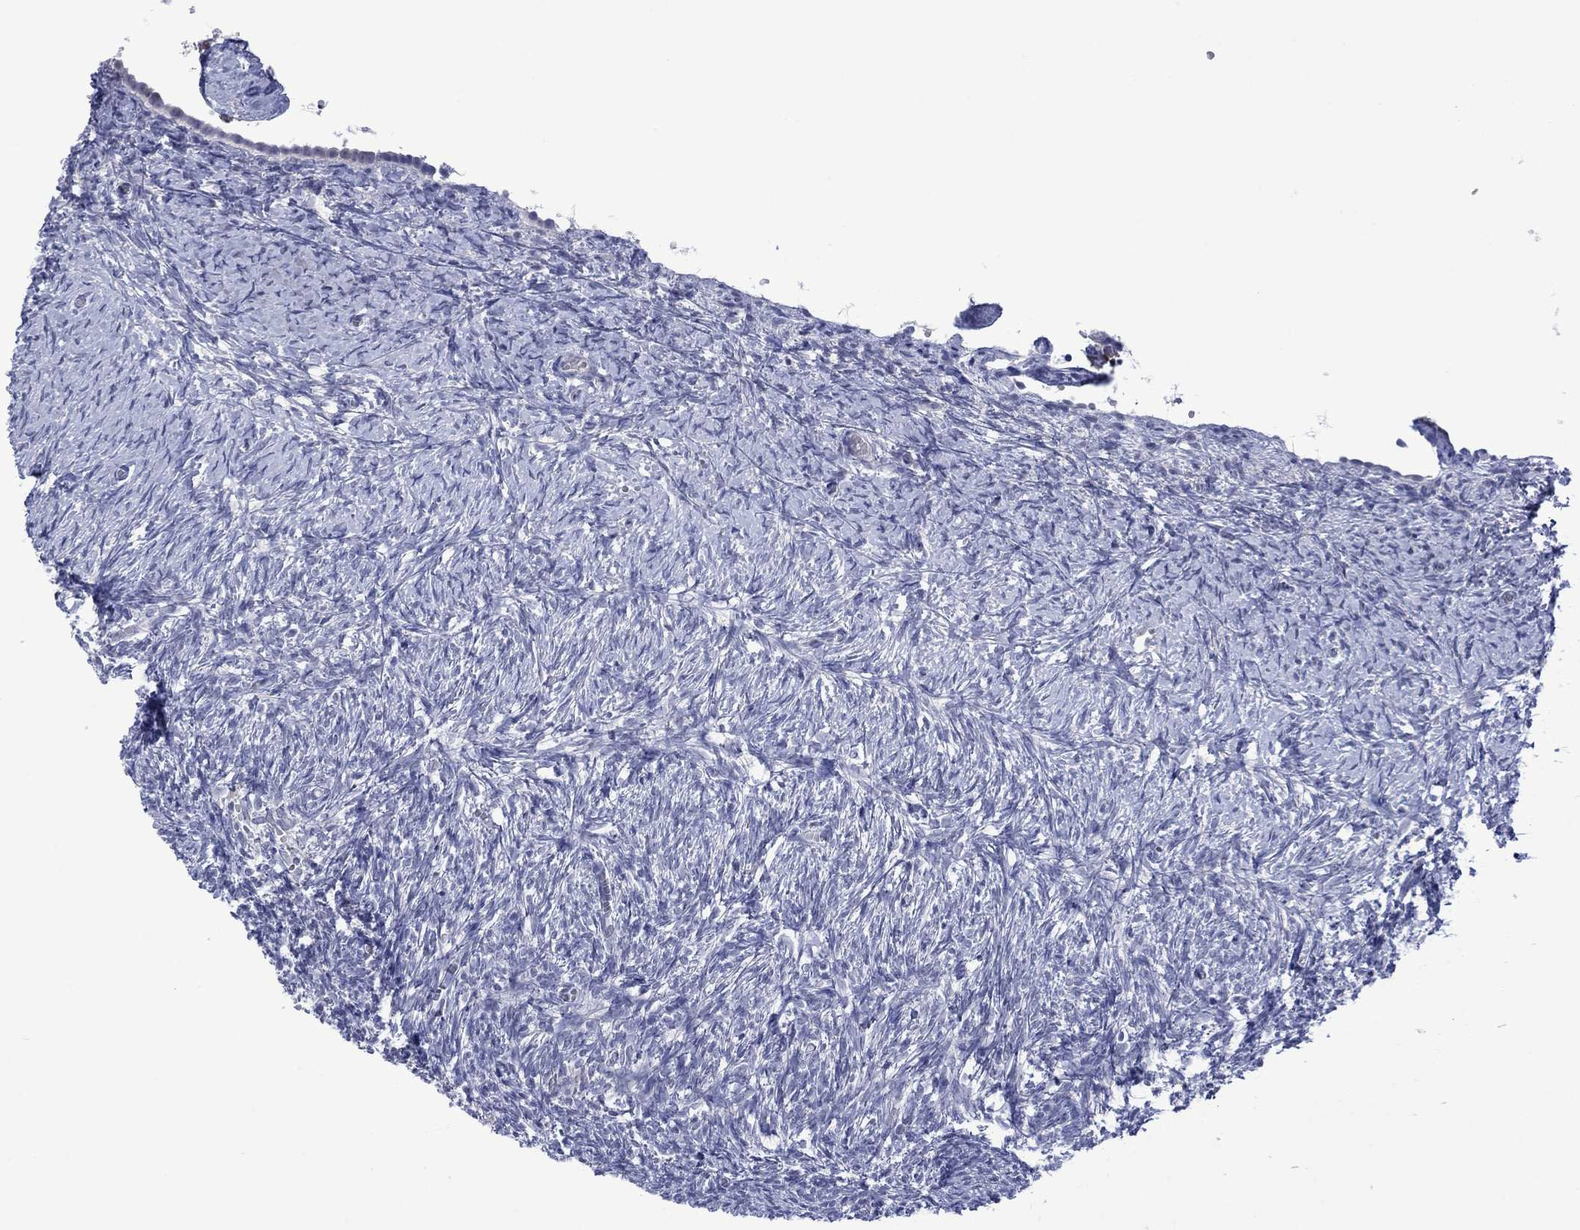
{"staining": {"intensity": "negative", "quantity": "none", "location": "none"}, "tissue": "ovary", "cell_type": "Follicle cells", "image_type": "normal", "snomed": [{"axis": "morphology", "description": "Normal tissue, NOS"}, {"axis": "topography", "description": "Ovary"}], "caption": "An image of human ovary is negative for staining in follicle cells.", "gene": "AGL", "patient": {"sex": "female", "age": 43}}